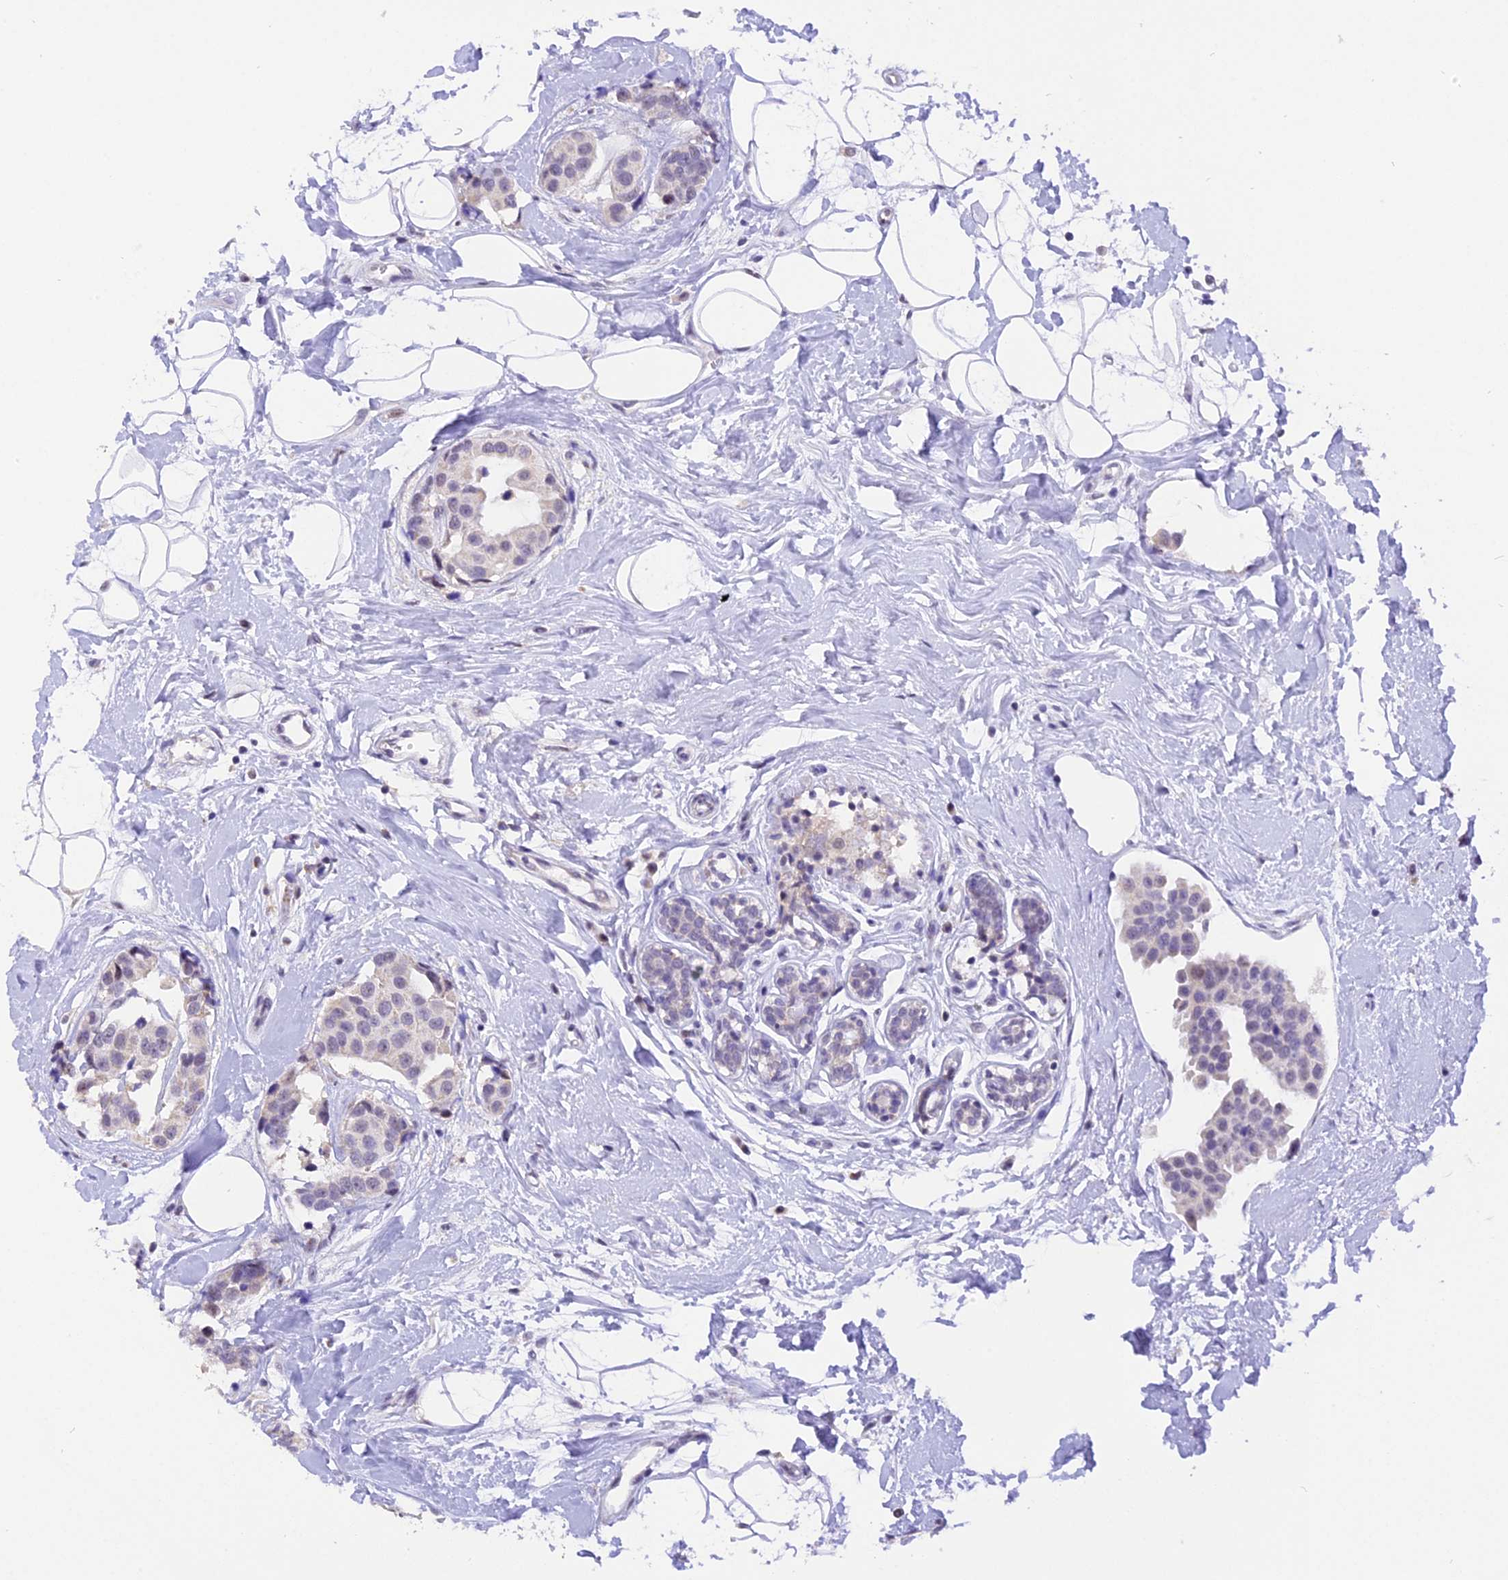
{"staining": {"intensity": "negative", "quantity": "none", "location": "none"}, "tissue": "breast cancer", "cell_type": "Tumor cells", "image_type": "cancer", "snomed": [{"axis": "morphology", "description": "Normal tissue, NOS"}, {"axis": "morphology", "description": "Duct carcinoma"}, {"axis": "topography", "description": "Breast"}], "caption": "The histopathology image demonstrates no staining of tumor cells in invasive ductal carcinoma (breast).", "gene": "AHSP", "patient": {"sex": "female", "age": 39}}